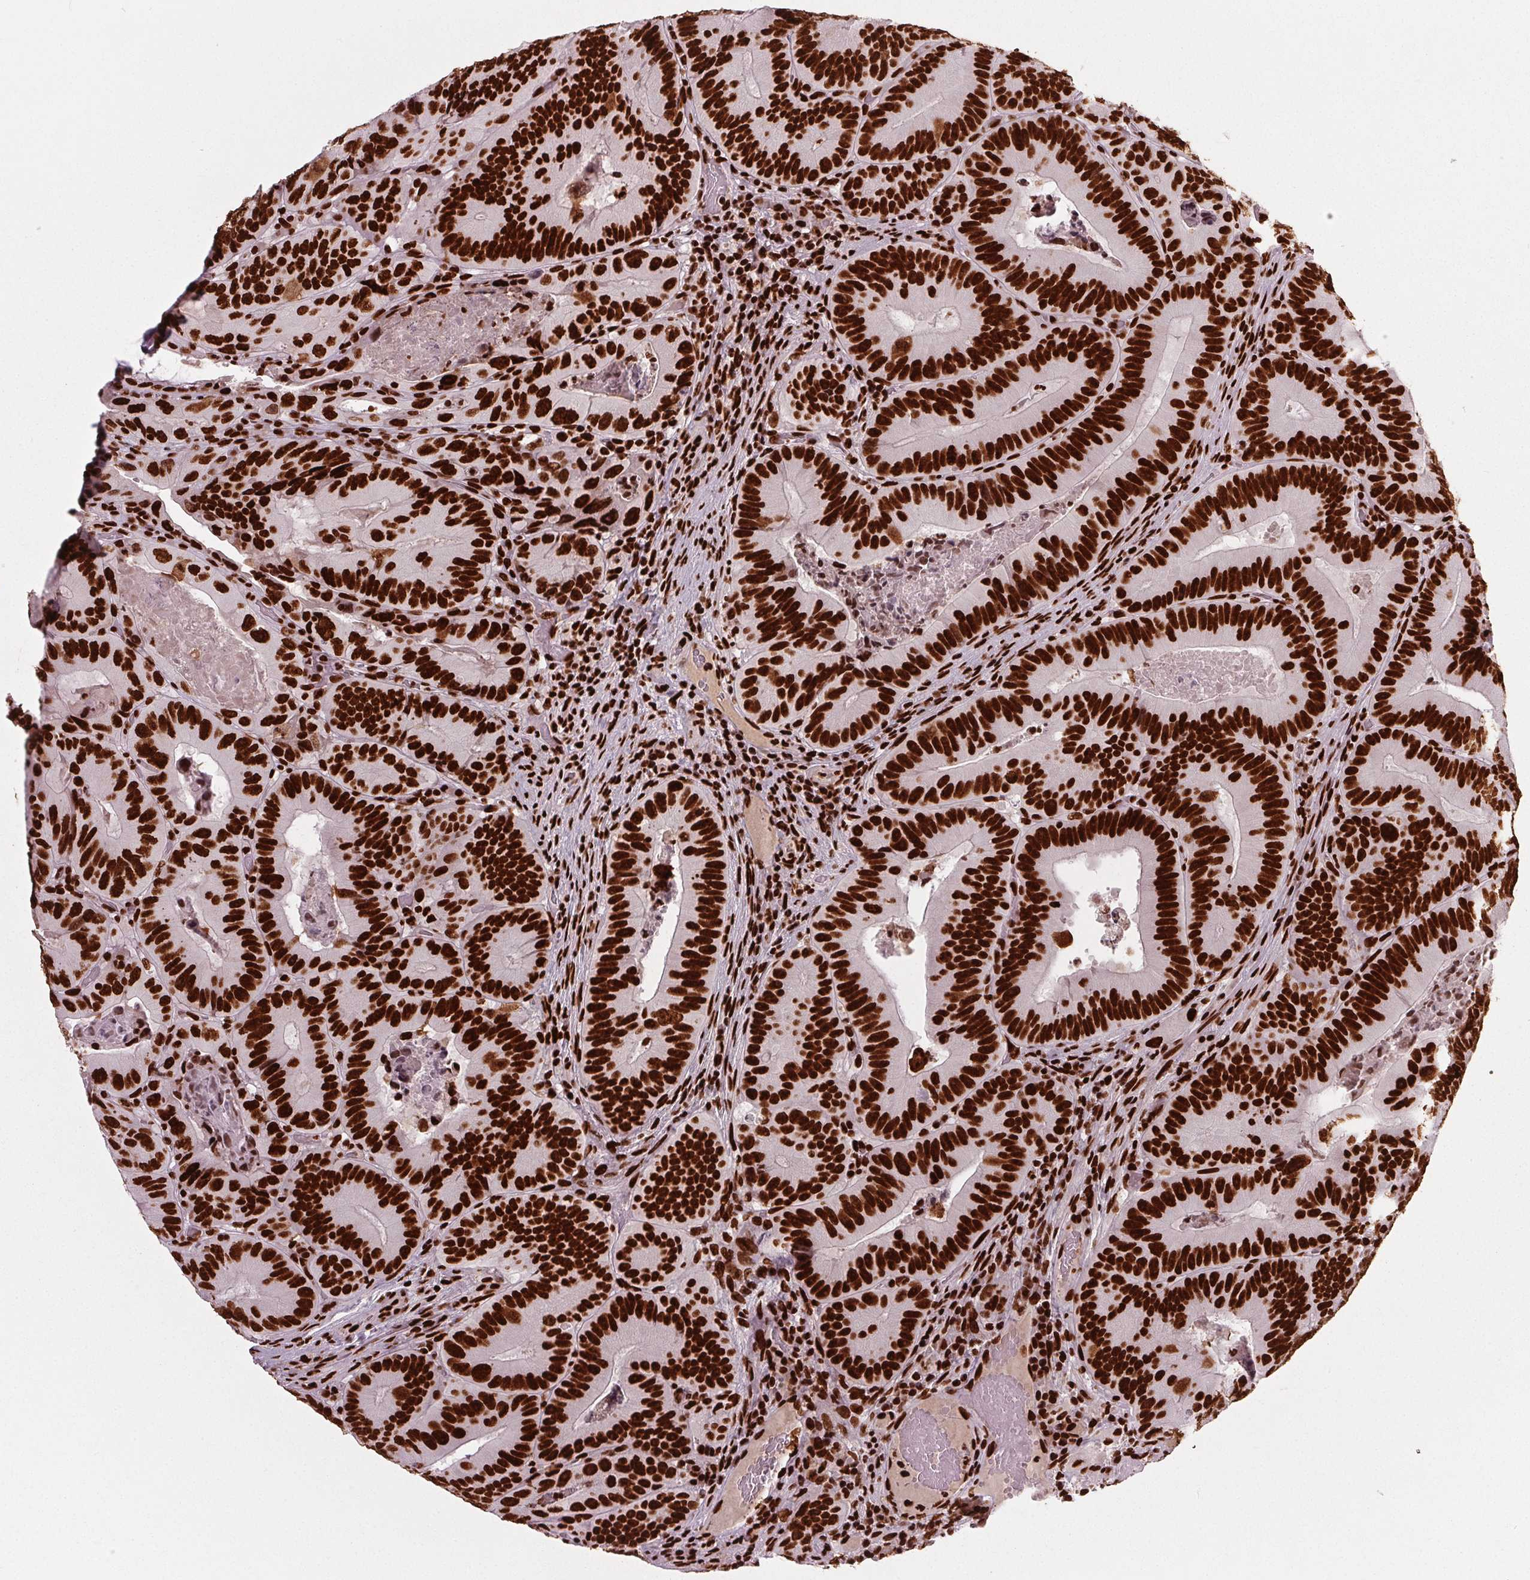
{"staining": {"intensity": "strong", "quantity": ">75%", "location": "nuclear"}, "tissue": "colorectal cancer", "cell_type": "Tumor cells", "image_type": "cancer", "snomed": [{"axis": "morphology", "description": "Adenocarcinoma, NOS"}, {"axis": "topography", "description": "Colon"}], "caption": "DAB immunohistochemical staining of human colorectal adenocarcinoma exhibits strong nuclear protein staining in approximately >75% of tumor cells.", "gene": "BRD4", "patient": {"sex": "female", "age": 86}}